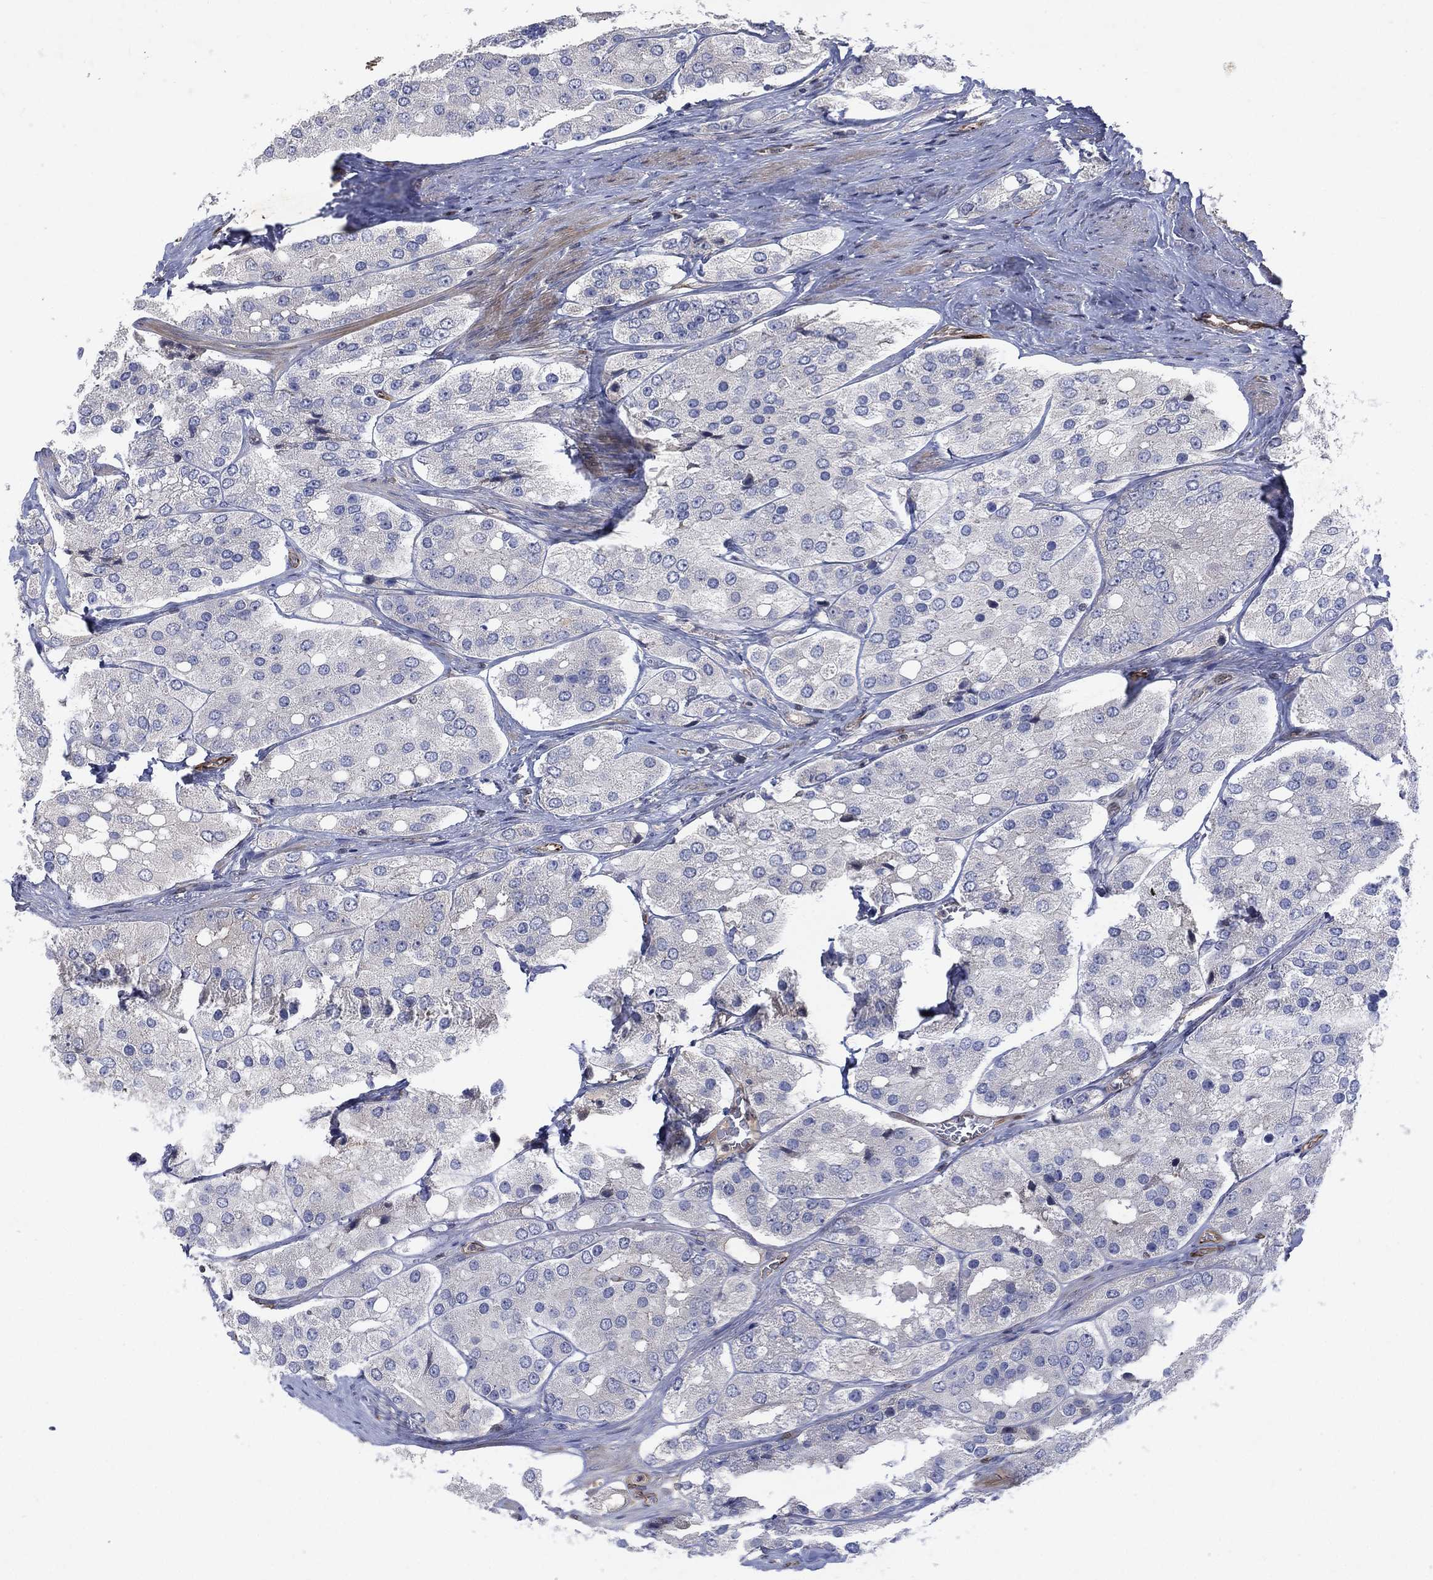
{"staining": {"intensity": "negative", "quantity": "none", "location": "none"}, "tissue": "prostate cancer", "cell_type": "Tumor cells", "image_type": "cancer", "snomed": [{"axis": "morphology", "description": "Adenocarcinoma, Low grade"}, {"axis": "topography", "description": "Prostate"}], "caption": "This histopathology image is of prostate cancer (low-grade adenocarcinoma) stained with immunohistochemistry (IHC) to label a protein in brown with the nuclei are counter-stained blue. There is no expression in tumor cells.", "gene": "FLI1", "patient": {"sex": "male", "age": 69}}